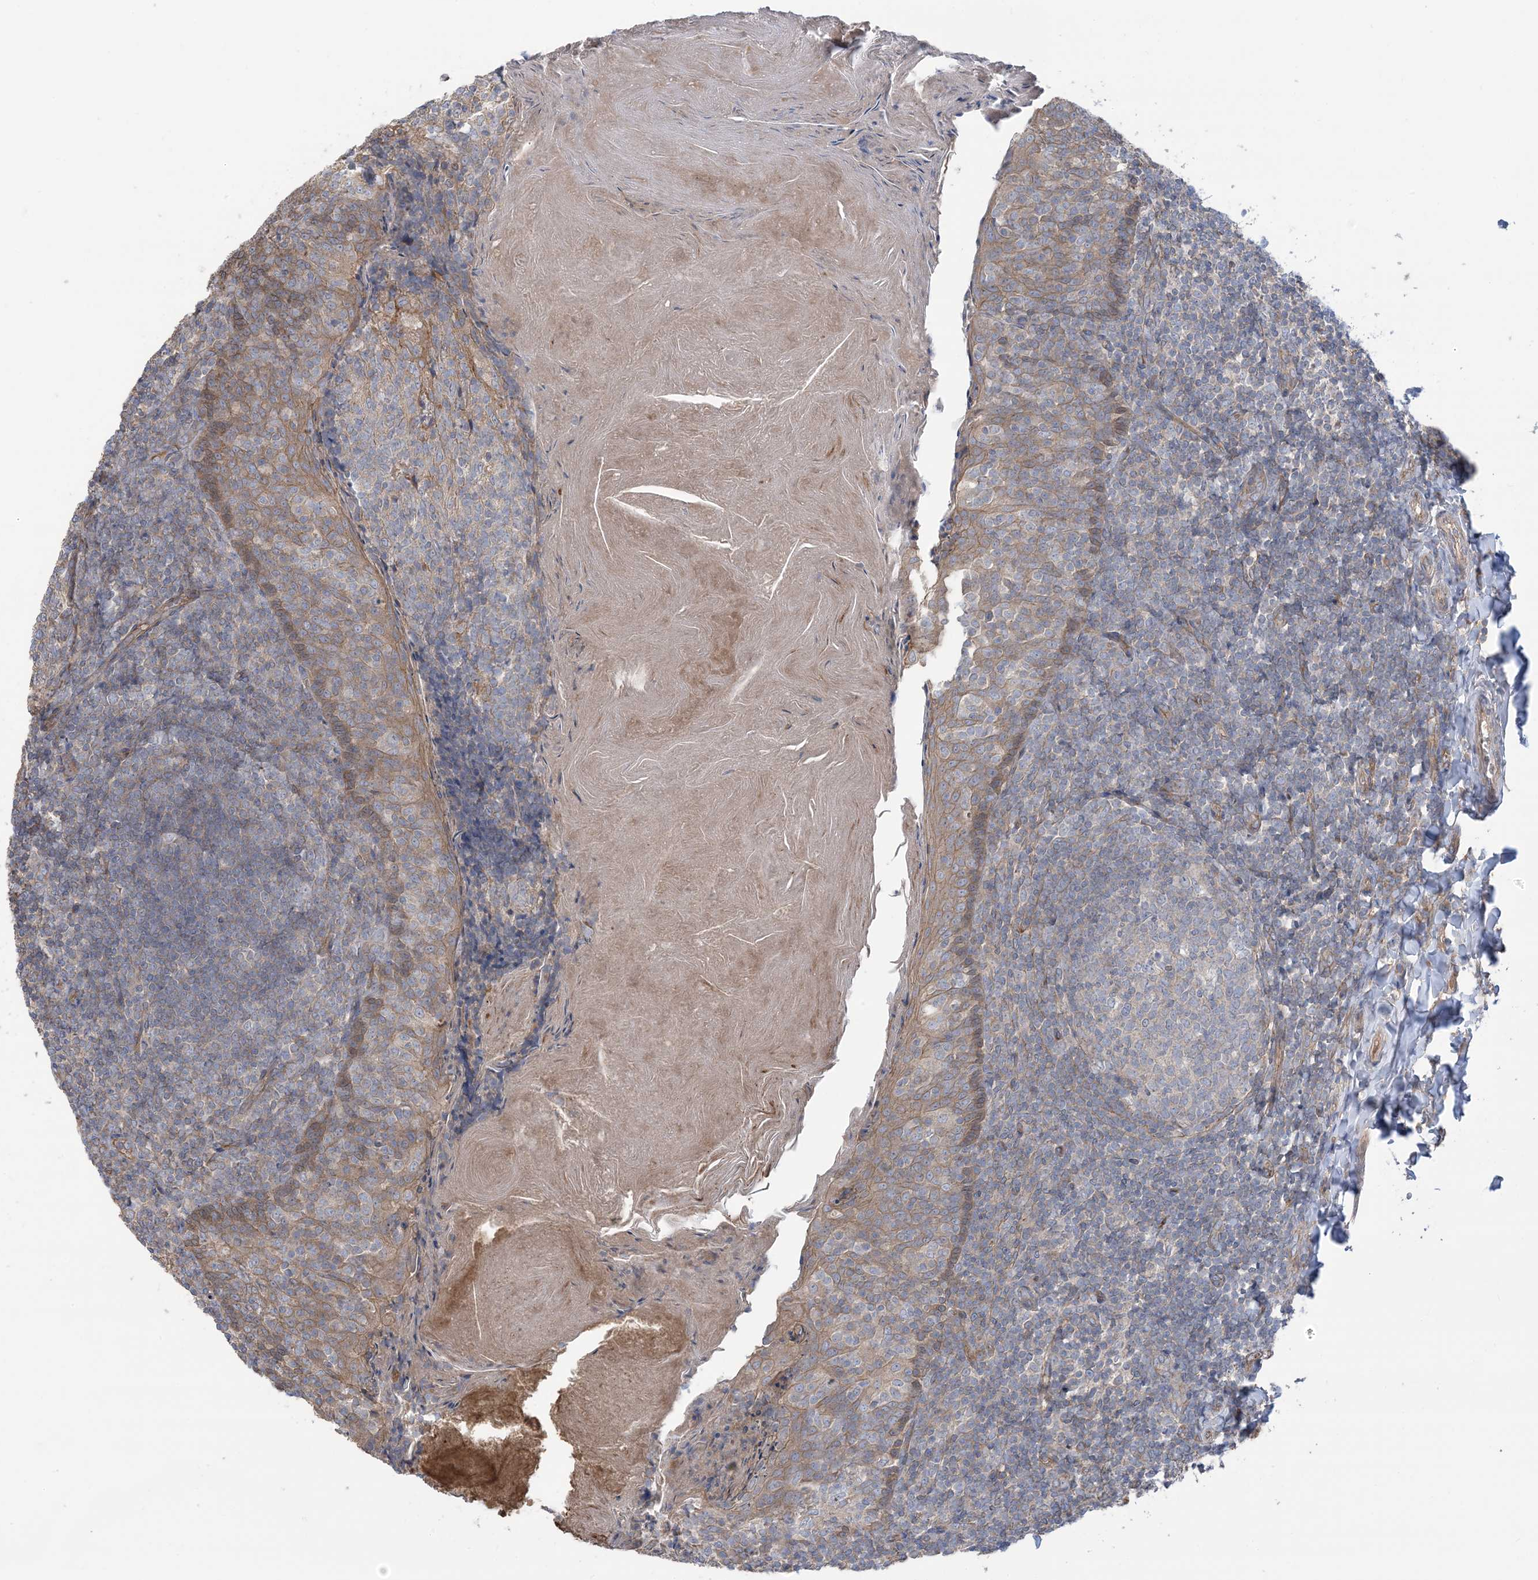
{"staining": {"intensity": "moderate", "quantity": "<25%", "location": "cytoplasmic/membranous"}, "tissue": "tonsil", "cell_type": "Germinal center cells", "image_type": "normal", "snomed": [{"axis": "morphology", "description": "Normal tissue, NOS"}, {"axis": "topography", "description": "Tonsil"}], "caption": "This is a photomicrograph of immunohistochemistry (IHC) staining of unremarkable tonsil, which shows moderate expression in the cytoplasmic/membranous of germinal center cells.", "gene": "CCNY", "patient": {"sex": "female", "age": 19}}